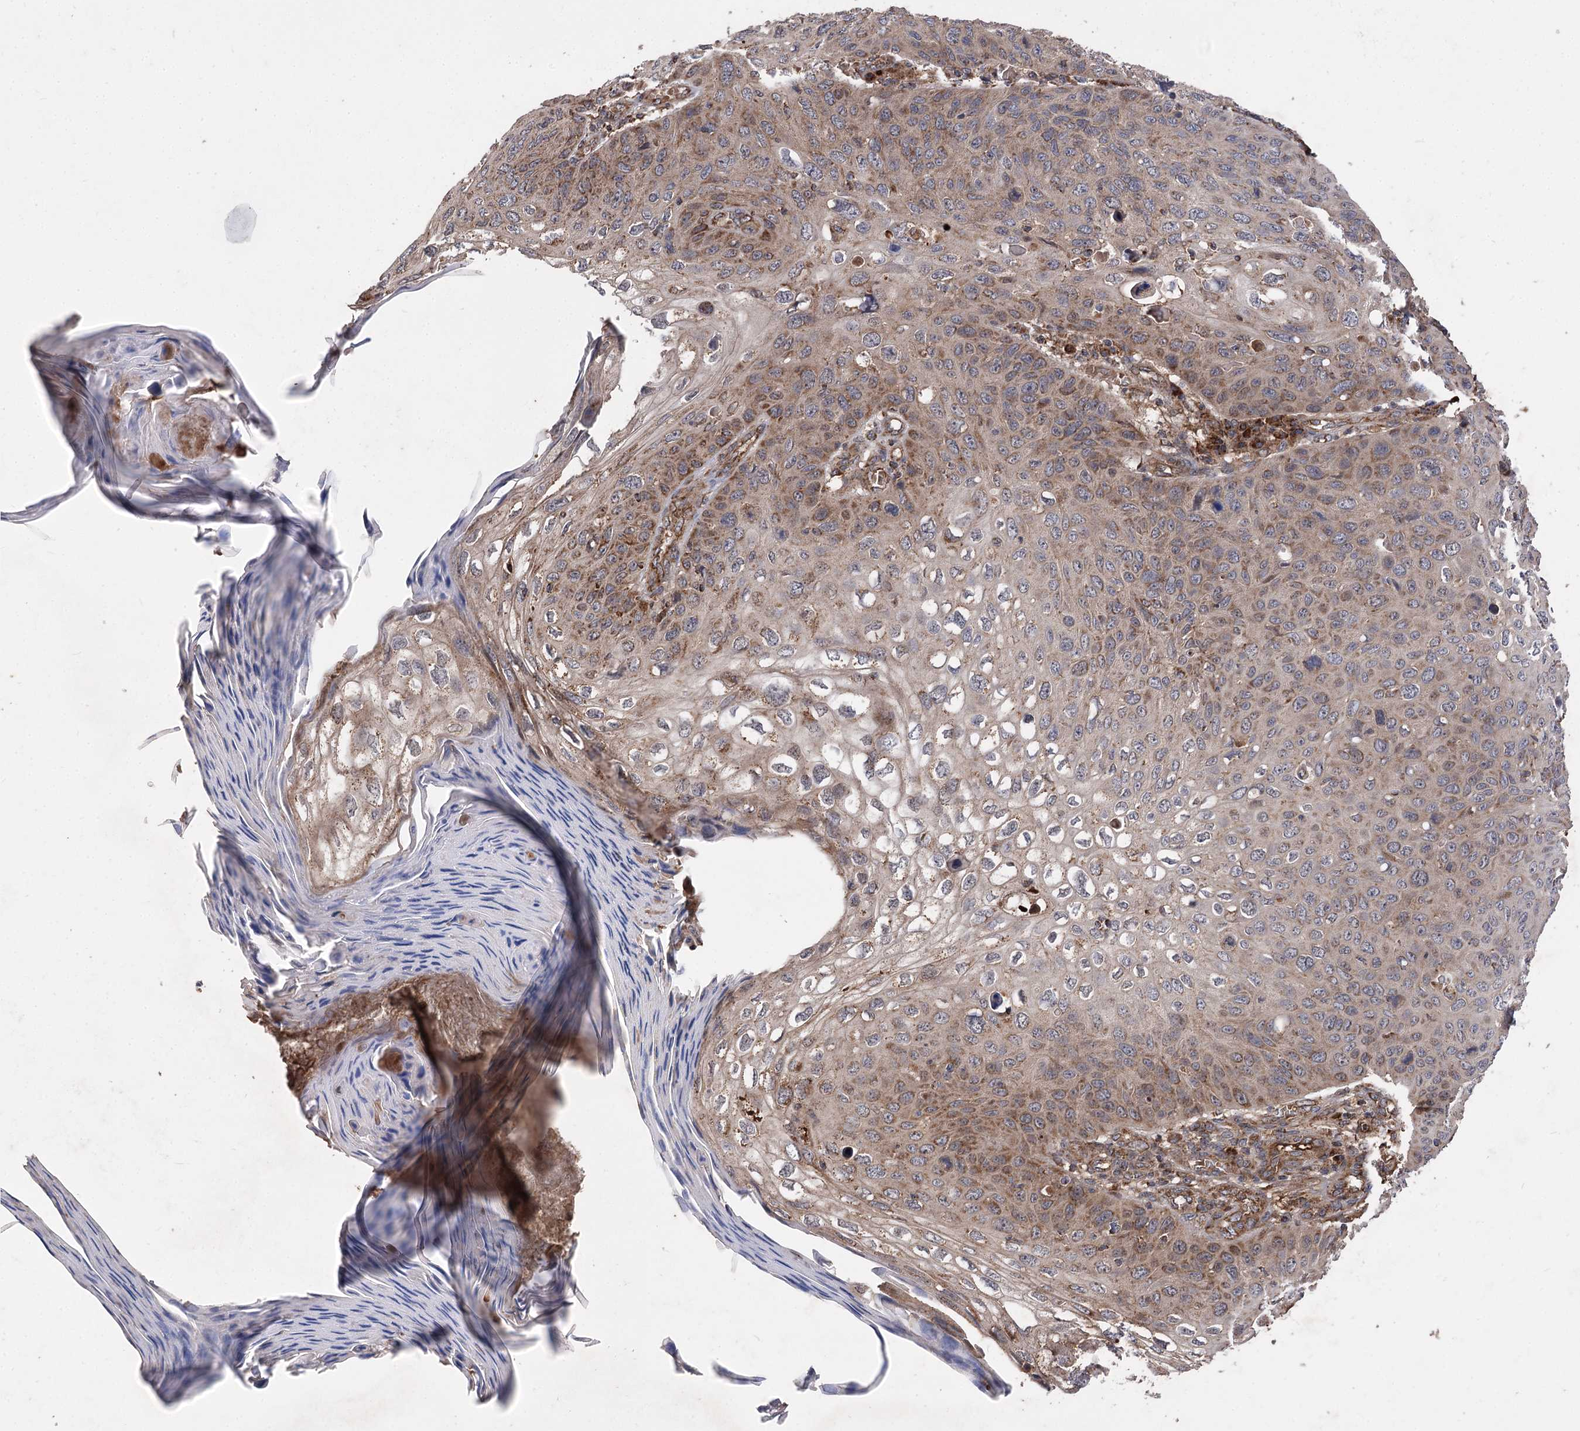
{"staining": {"intensity": "moderate", "quantity": ">75%", "location": "cytoplasmic/membranous"}, "tissue": "skin cancer", "cell_type": "Tumor cells", "image_type": "cancer", "snomed": [{"axis": "morphology", "description": "Squamous cell carcinoma, NOS"}, {"axis": "topography", "description": "Skin"}], "caption": "Human skin cancer (squamous cell carcinoma) stained with a brown dye reveals moderate cytoplasmic/membranous positive positivity in approximately >75% of tumor cells.", "gene": "RASSF3", "patient": {"sex": "female", "age": 90}}